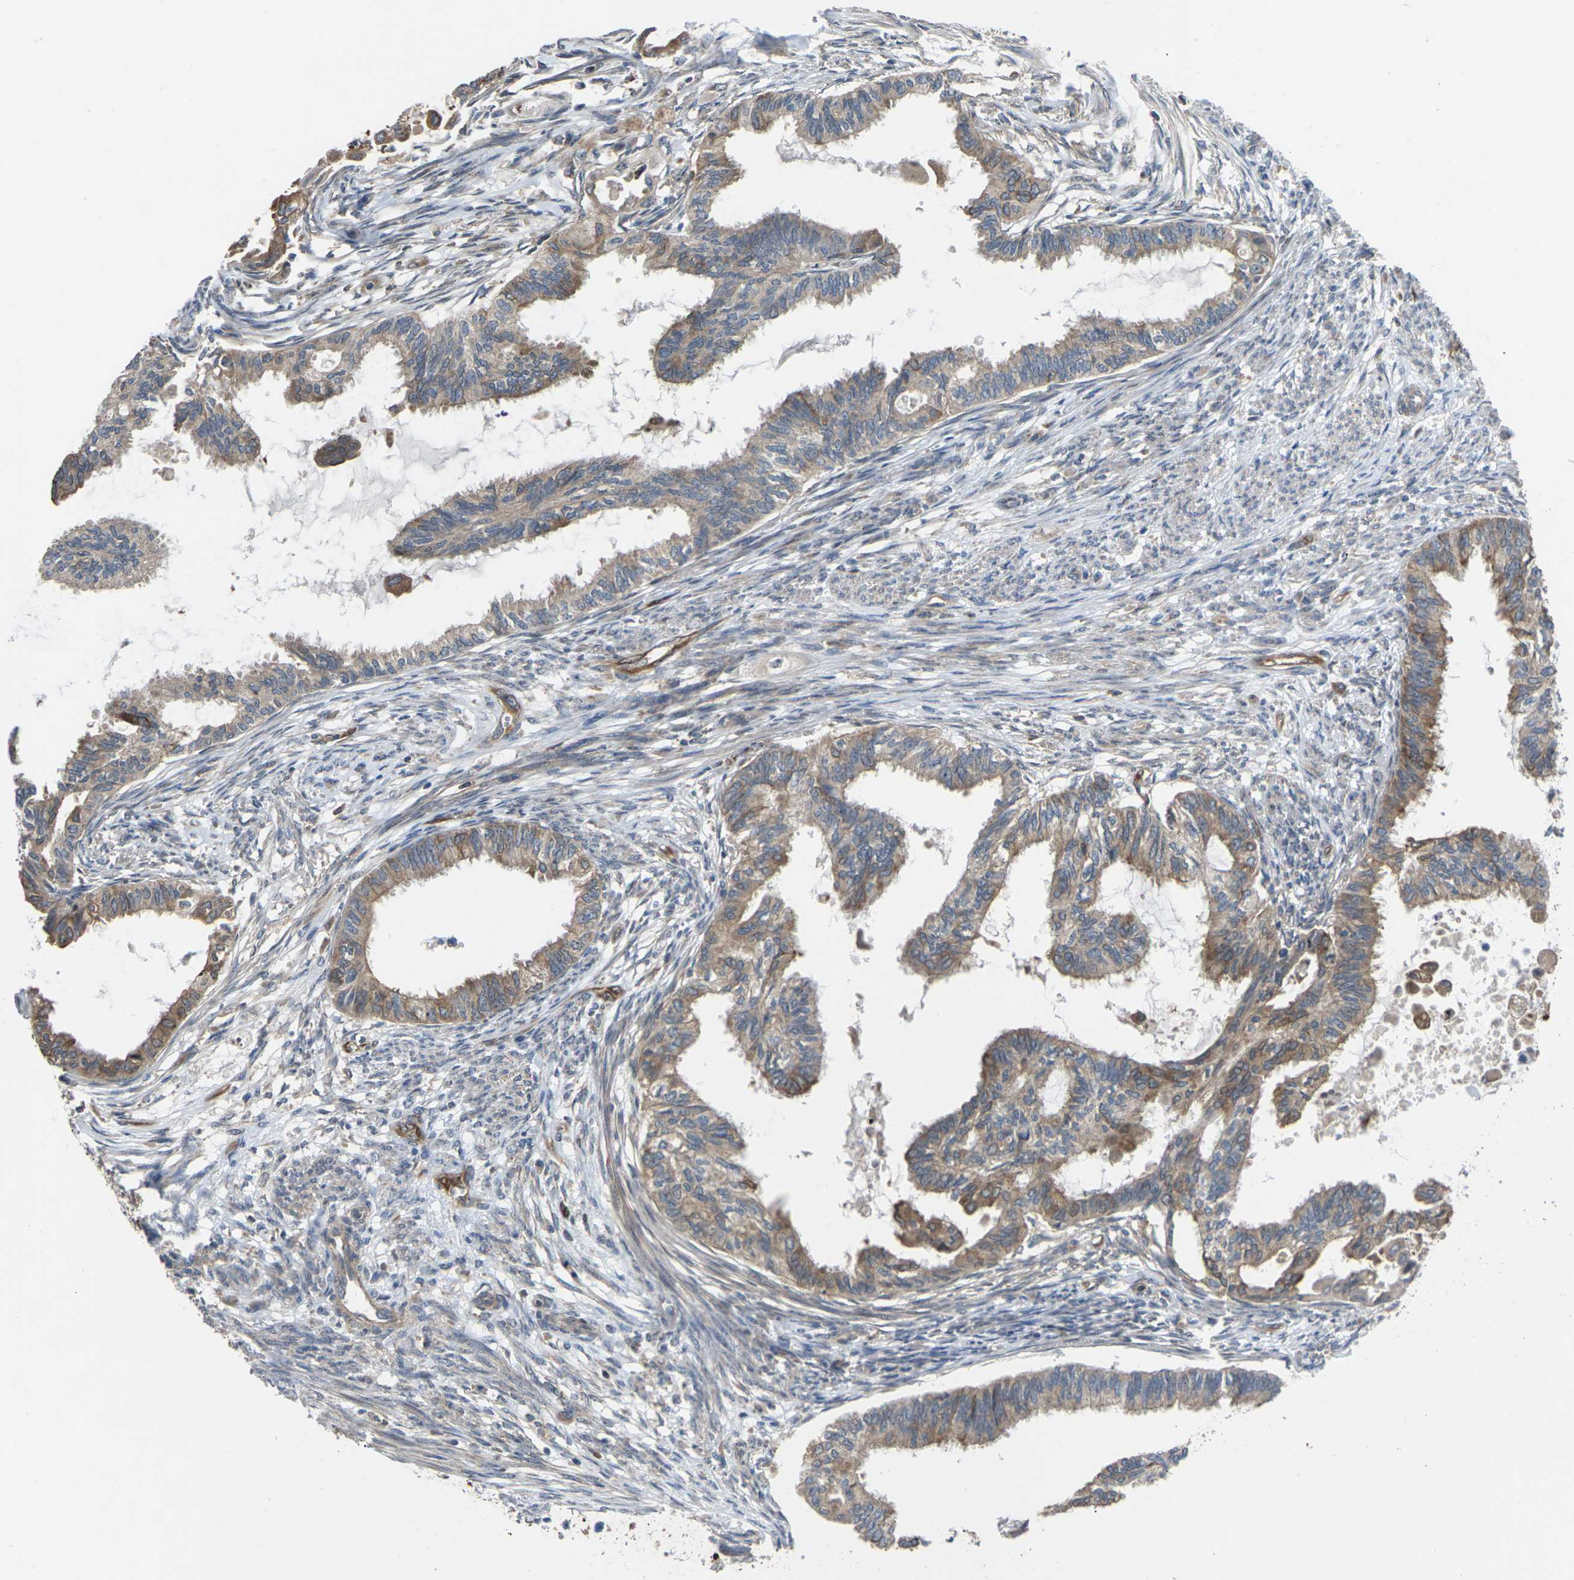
{"staining": {"intensity": "moderate", "quantity": ">75%", "location": "cytoplasmic/membranous"}, "tissue": "cervical cancer", "cell_type": "Tumor cells", "image_type": "cancer", "snomed": [{"axis": "morphology", "description": "Normal tissue, NOS"}, {"axis": "morphology", "description": "Adenocarcinoma, NOS"}, {"axis": "topography", "description": "Cervix"}, {"axis": "topography", "description": "Endometrium"}], "caption": "Protein staining of cervical cancer (adenocarcinoma) tissue exhibits moderate cytoplasmic/membranous staining in approximately >75% of tumor cells.", "gene": "TIAM1", "patient": {"sex": "female", "age": 86}}